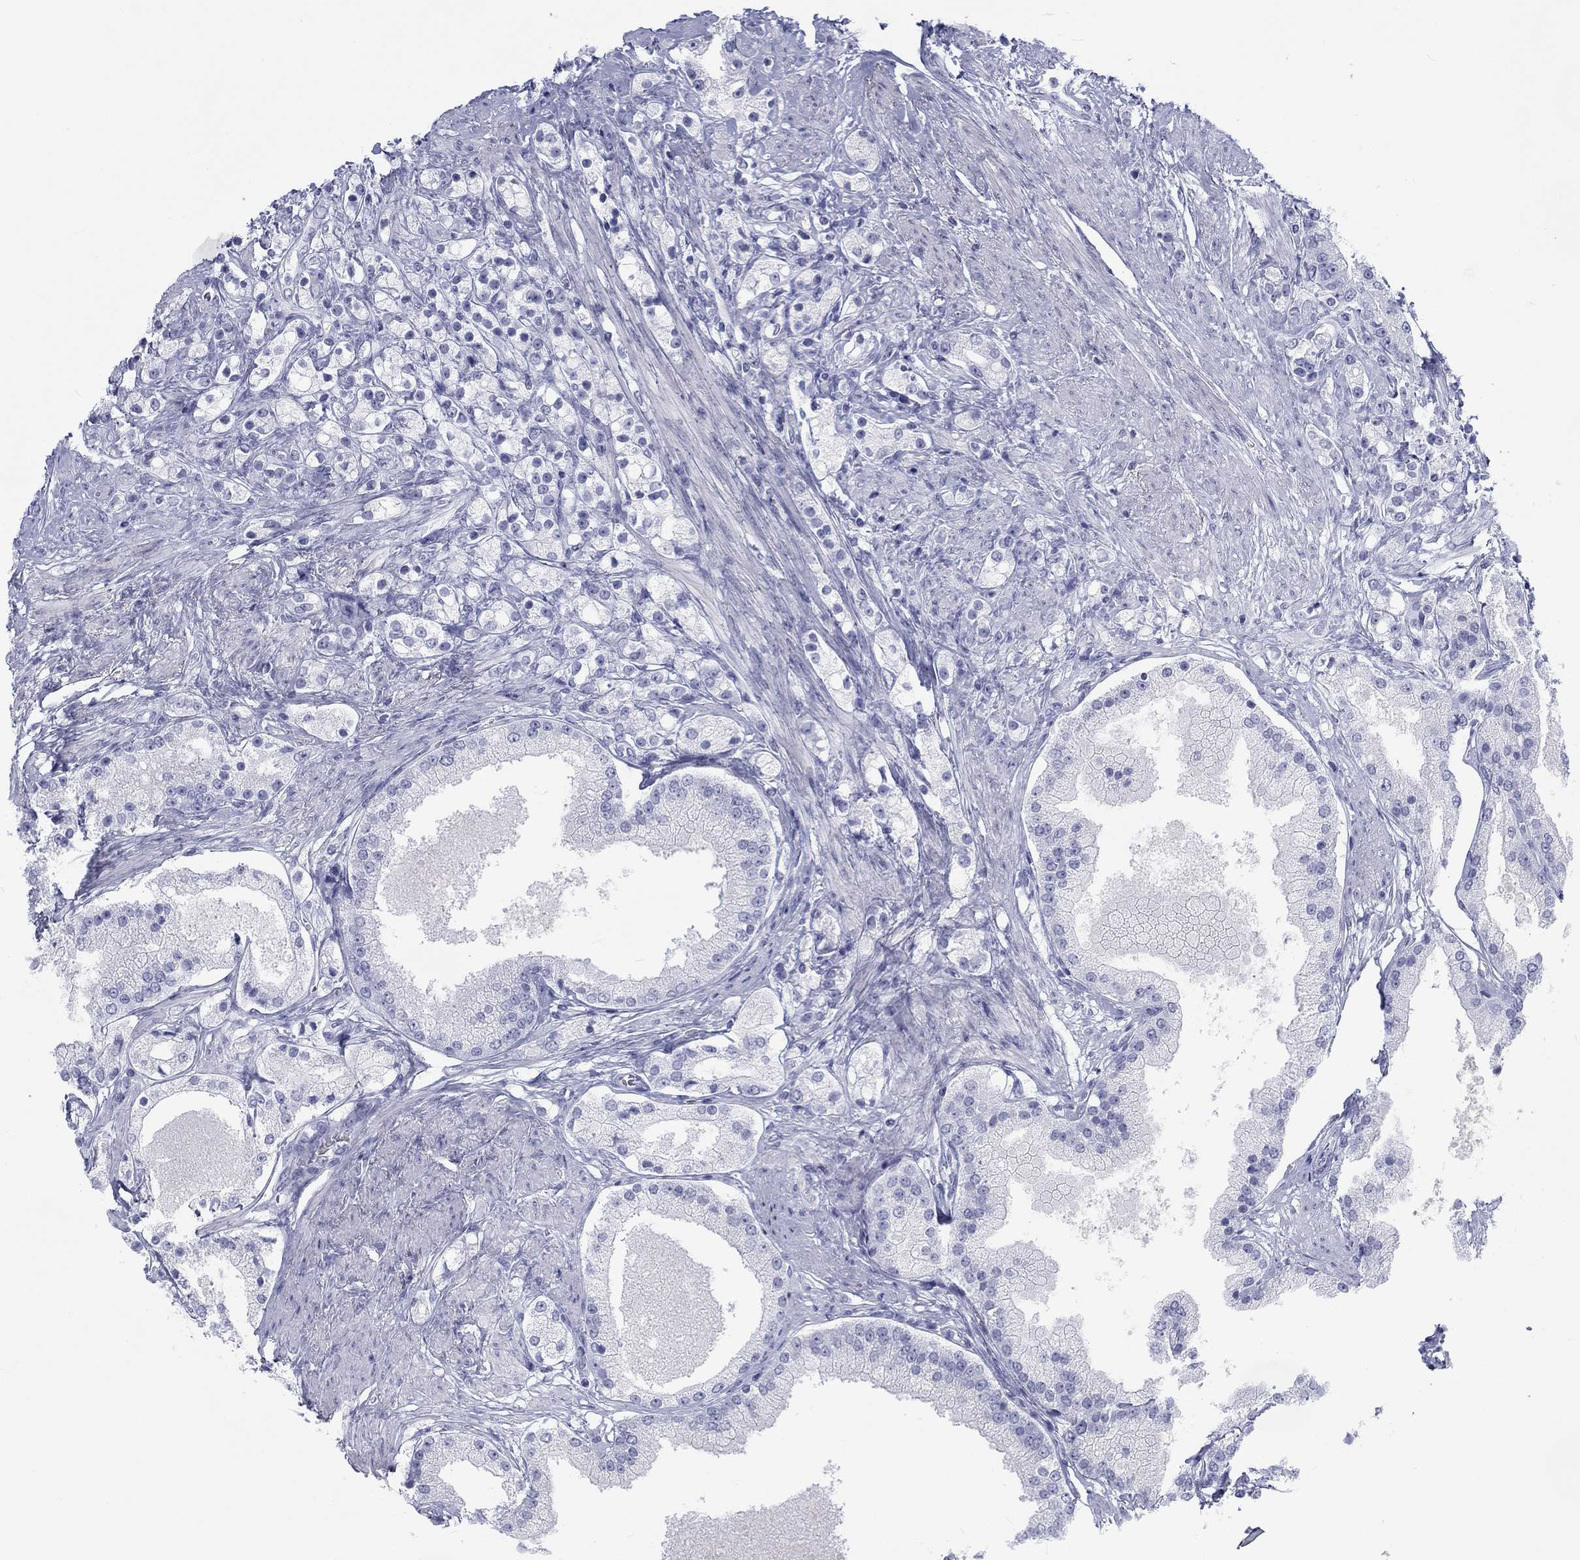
{"staining": {"intensity": "negative", "quantity": "none", "location": "none"}, "tissue": "prostate cancer", "cell_type": "Tumor cells", "image_type": "cancer", "snomed": [{"axis": "morphology", "description": "Adenocarcinoma, NOS"}, {"axis": "topography", "description": "Prostate and seminal vesicle, NOS"}, {"axis": "topography", "description": "Prostate"}], "caption": "Immunohistochemistry of human adenocarcinoma (prostate) exhibits no expression in tumor cells.", "gene": "CALB1", "patient": {"sex": "male", "age": 67}}